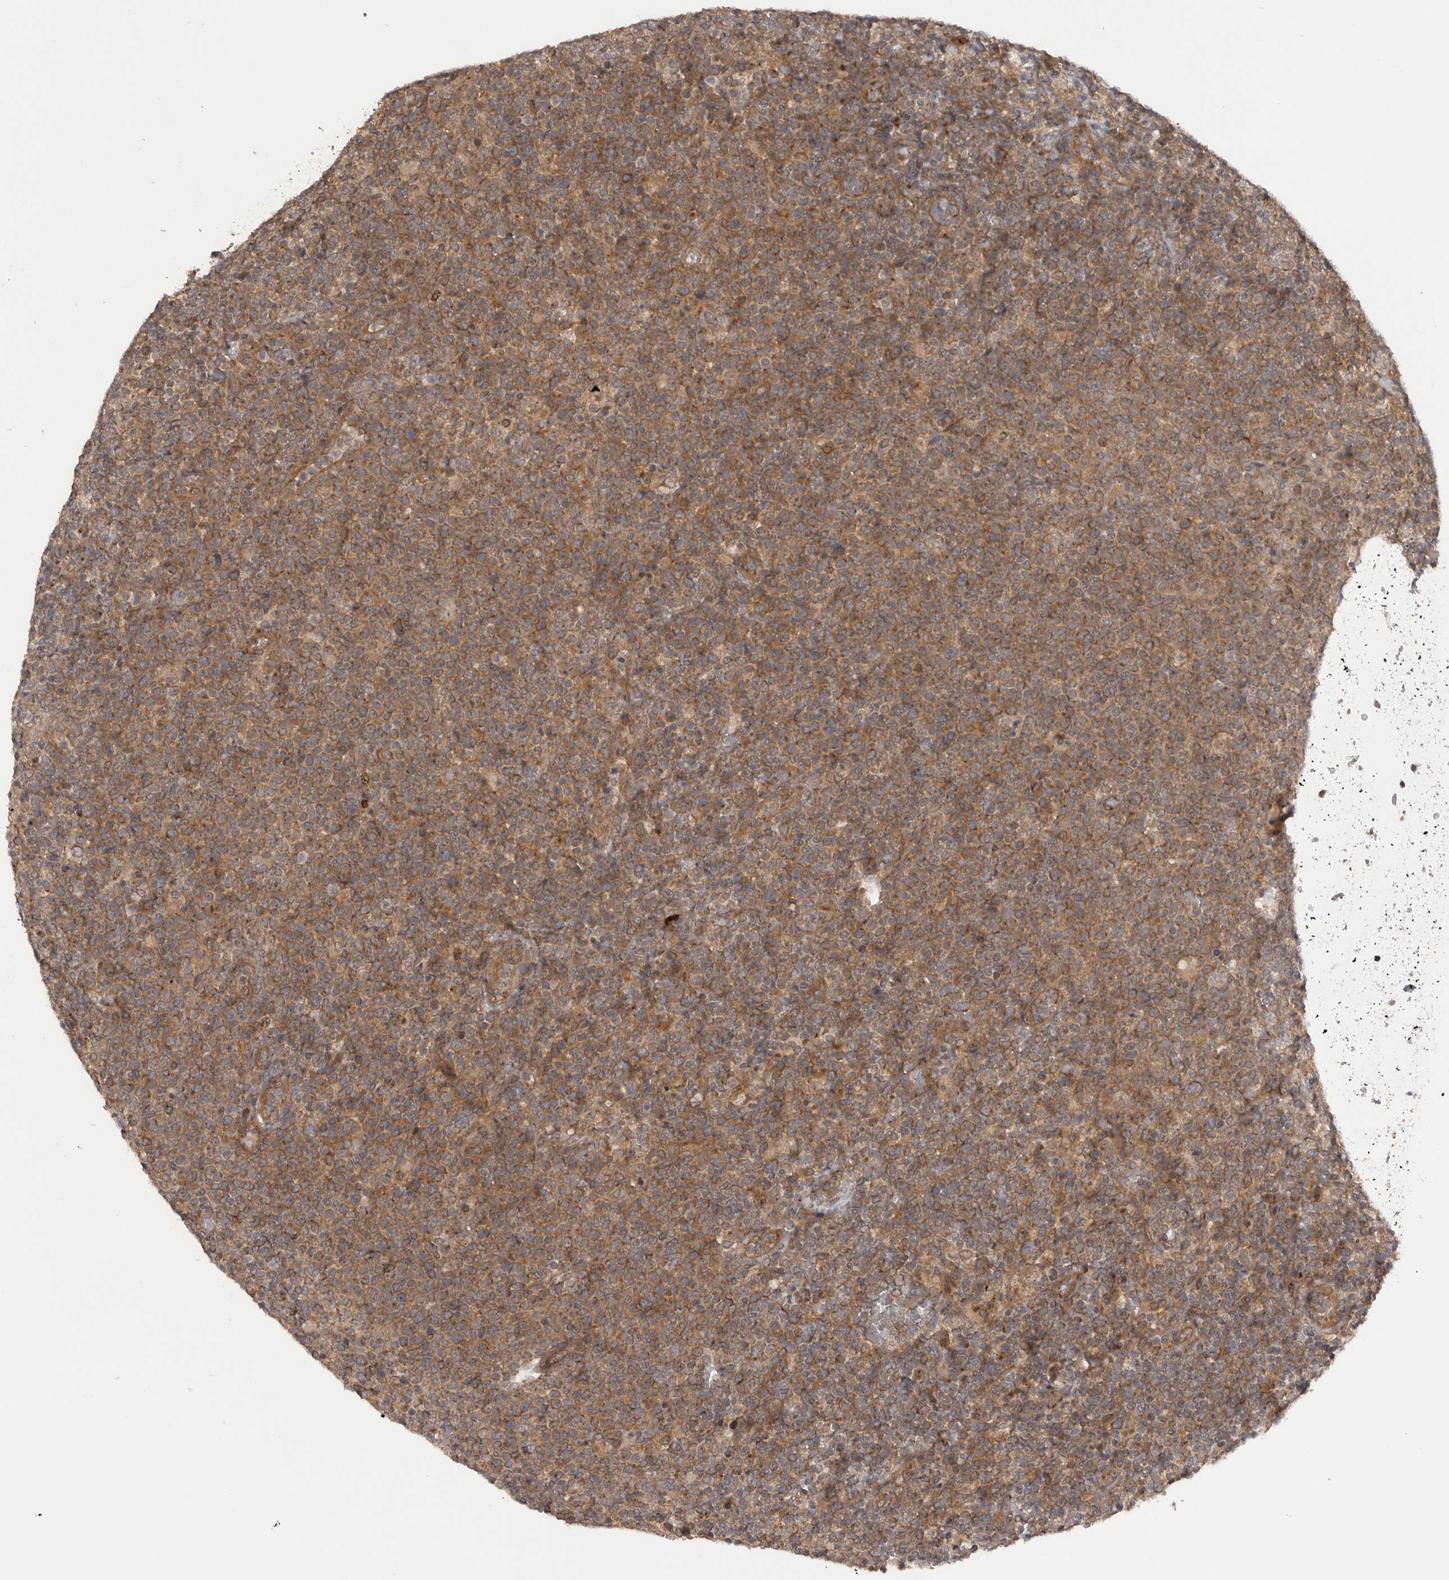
{"staining": {"intensity": "moderate", "quantity": ">75%", "location": "cytoplasmic/membranous"}, "tissue": "lymphoma", "cell_type": "Tumor cells", "image_type": "cancer", "snomed": [{"axis": "morphology", "description": "Malignant lymphoma, non-Hodgkin's type, High grade"}, {"axis": "topography", "description": "Lymph node"}], "caption": "Protein expression analysis of high-grade malignant lymphoma, non-Hodgkin's type exhibits moderate cytoplasmic/membranous positivity in about >75% of tumor cells.", "gene": "PDCL", "patient": {"sex": "male", "age": 61}}